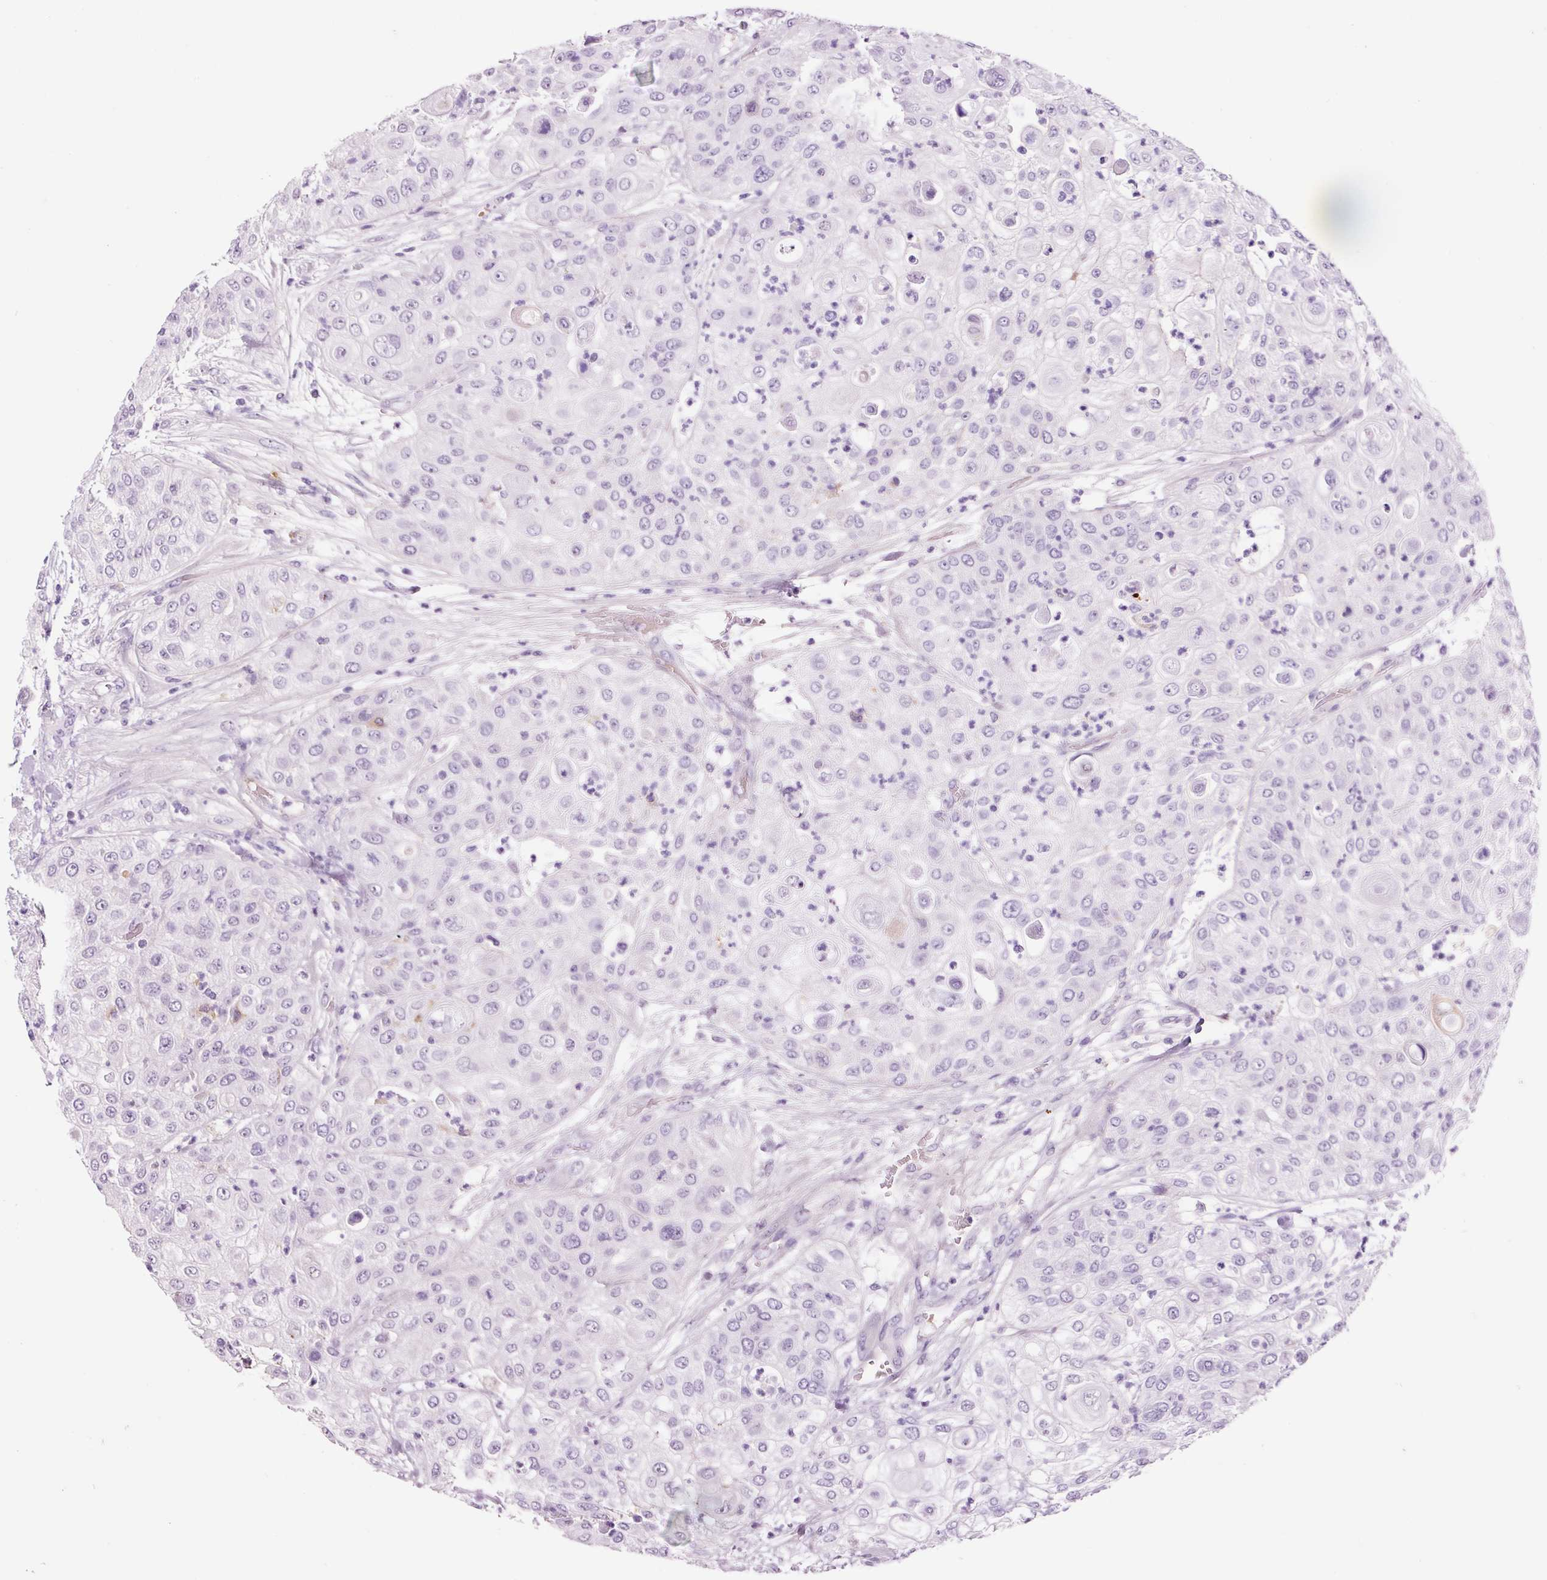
{"staining": {"intensity": "negative", "quantity": "none", "location": "none"}, "tissue": "urothelial cancer", "cell_type": "Tumor cells", "image_type": "cancer", "snomed": [{"axis": "morphology", "description": "Urothelial carcinoma, High grade"}, {"axis": "topography", "description": "Urinary bladder"}], "caption": "Image shows no protein positivity in tumor cells of urothelial cancer tissue.", "gene": "KLF1", "patient": {"sex": "female", "age": 79}}